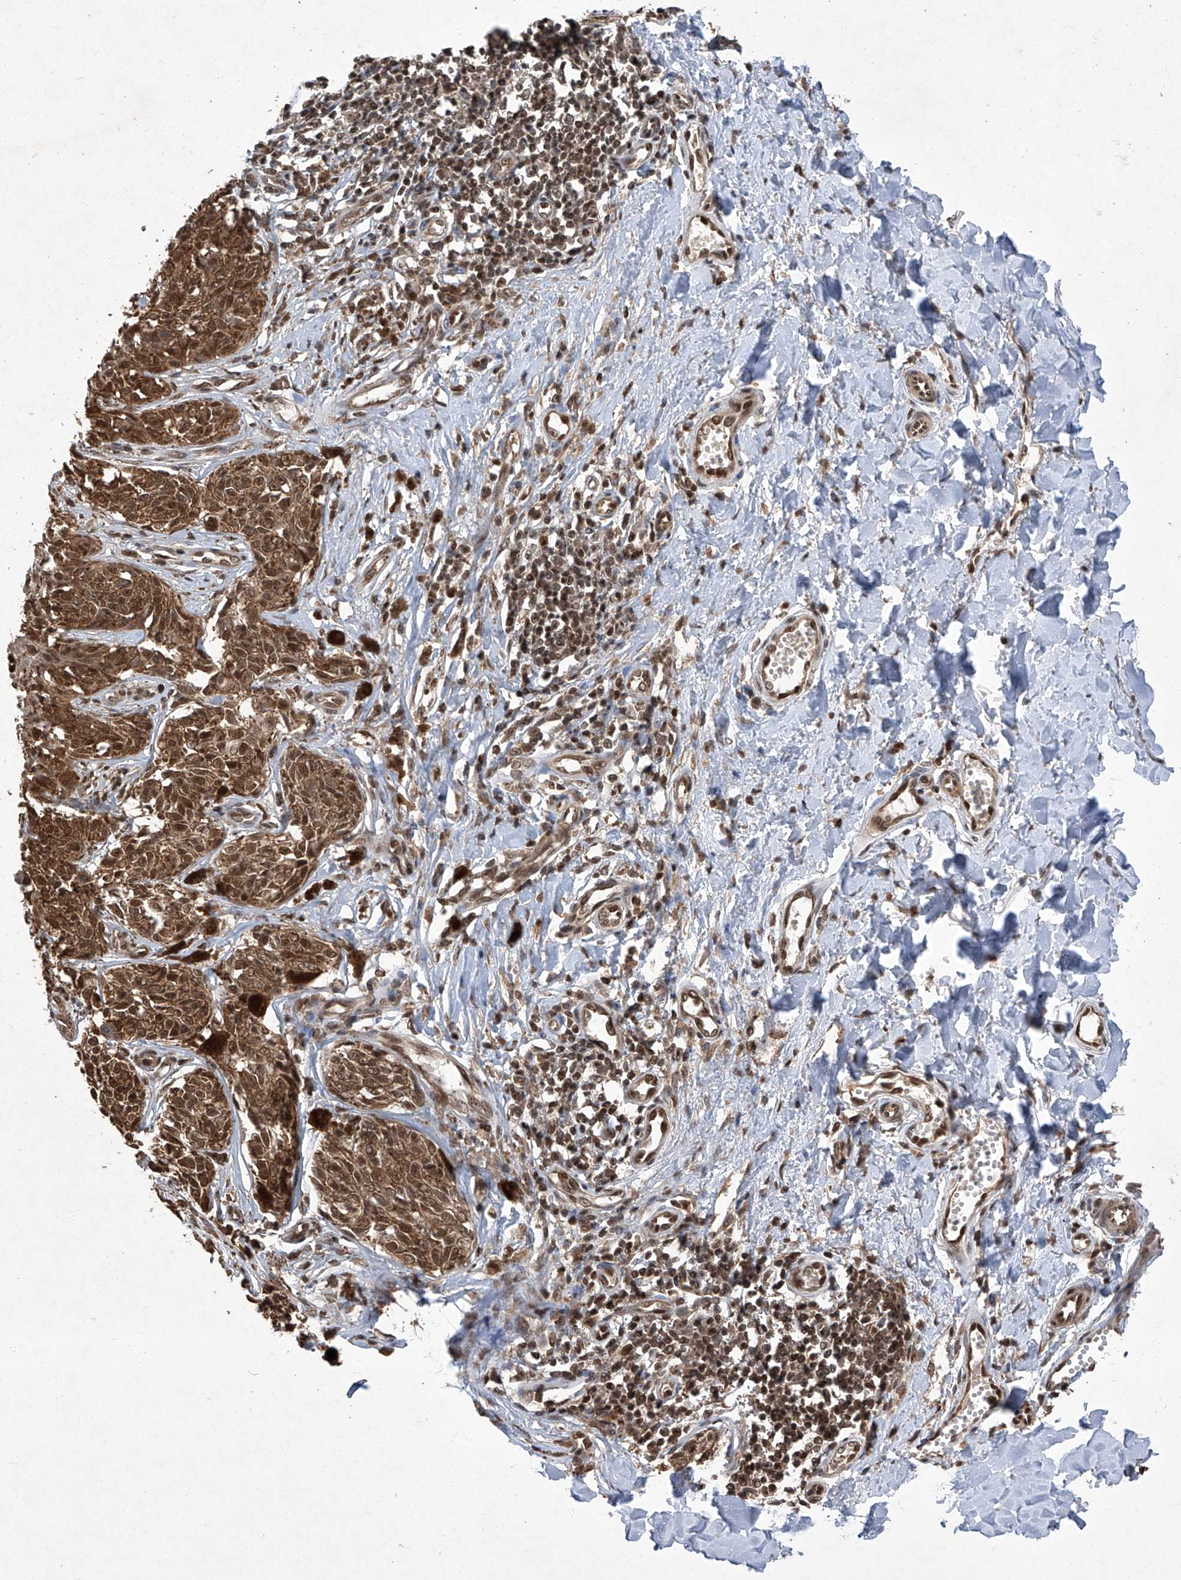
{"staining": {"intensity": "strong", "quantity": ">75%", "location": "cytoplasmic/membranous,nuclear"}, "tissue": "melanoma", "cell_type": "Tumor cells", "image_type": "cancer", "snomed": [{"axis": "morphology", "description": "Malignant melanoma, NOS"}, {"axis": "topography", "description": "Skin"}], "caption": "Human melanoma stained with a protein marker reveals strong staining in tumor cells.", "gene": "TSNAX", "patient": {"sex": "male", "age": 53}}